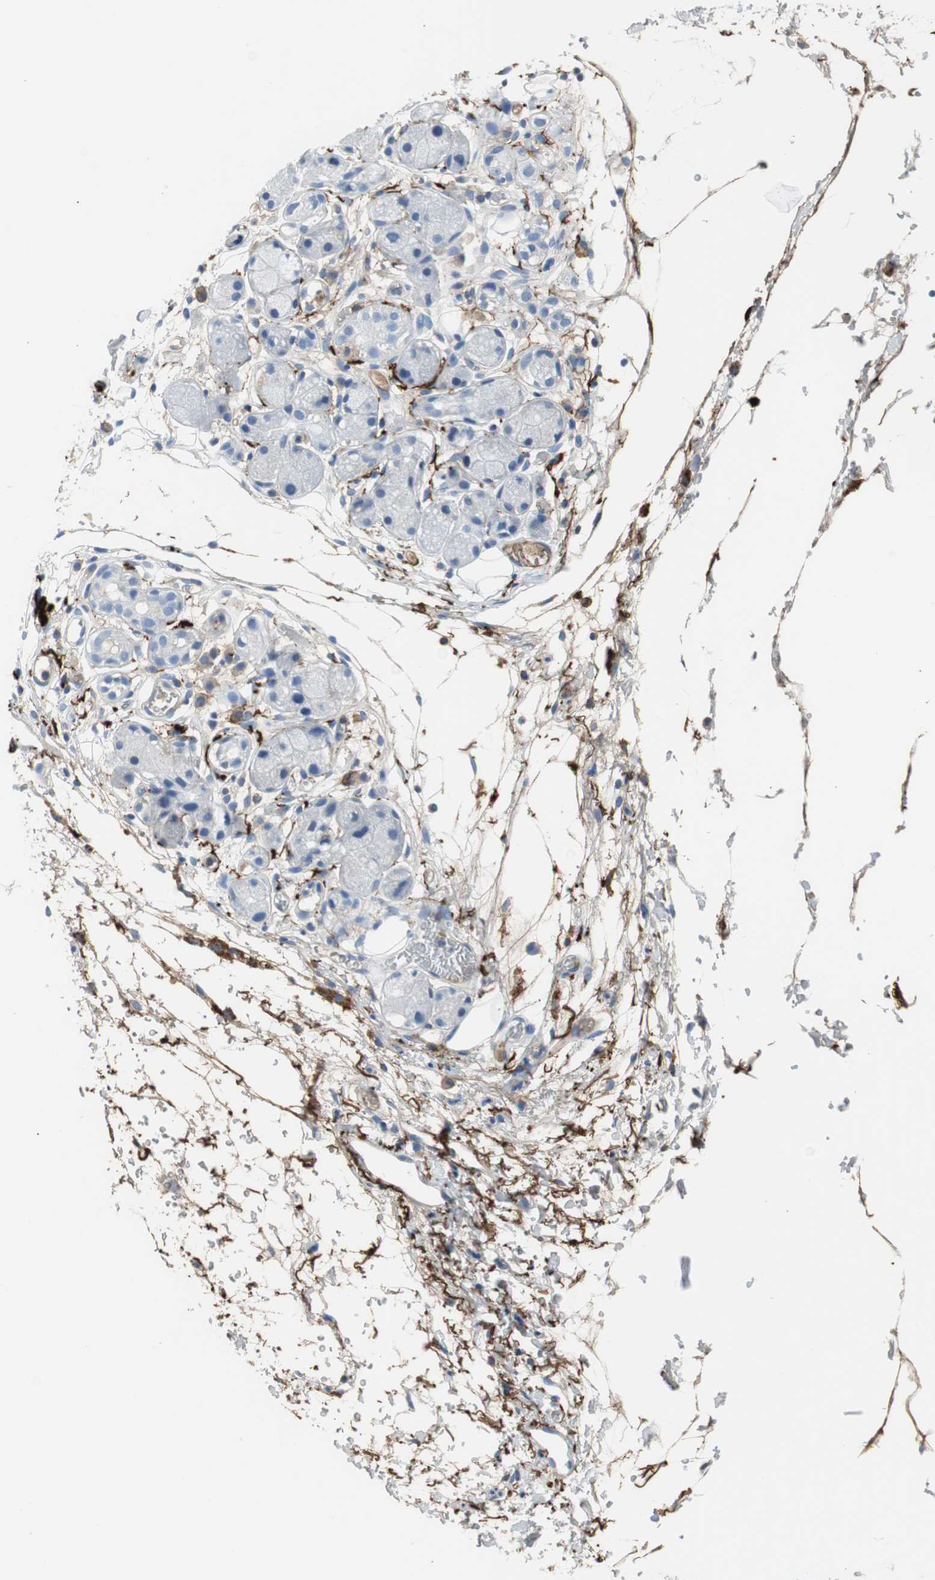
{"staining": {"intensity": "negative", "quantity": "none", "location": "none"}, "tissue": "adipose tissue", "cell_type": "Adipocytes", "image_type": "normal", "snomed": [{"axis": "morphology", "description": "Normal tissue, NOS"}, {"axis": "morphology", "description": "Inflammation, NOS"}, {"axis": "topography", "description": "Vascular tissue"}, {"axis": "topography", "description": "Salivary gland"}], "caption": "This is an IHC image of benign human adipose tissue. There is no positivity in adipocytes.", "gene": "APCS", "patient": {"sex": "female", "age": 75}}